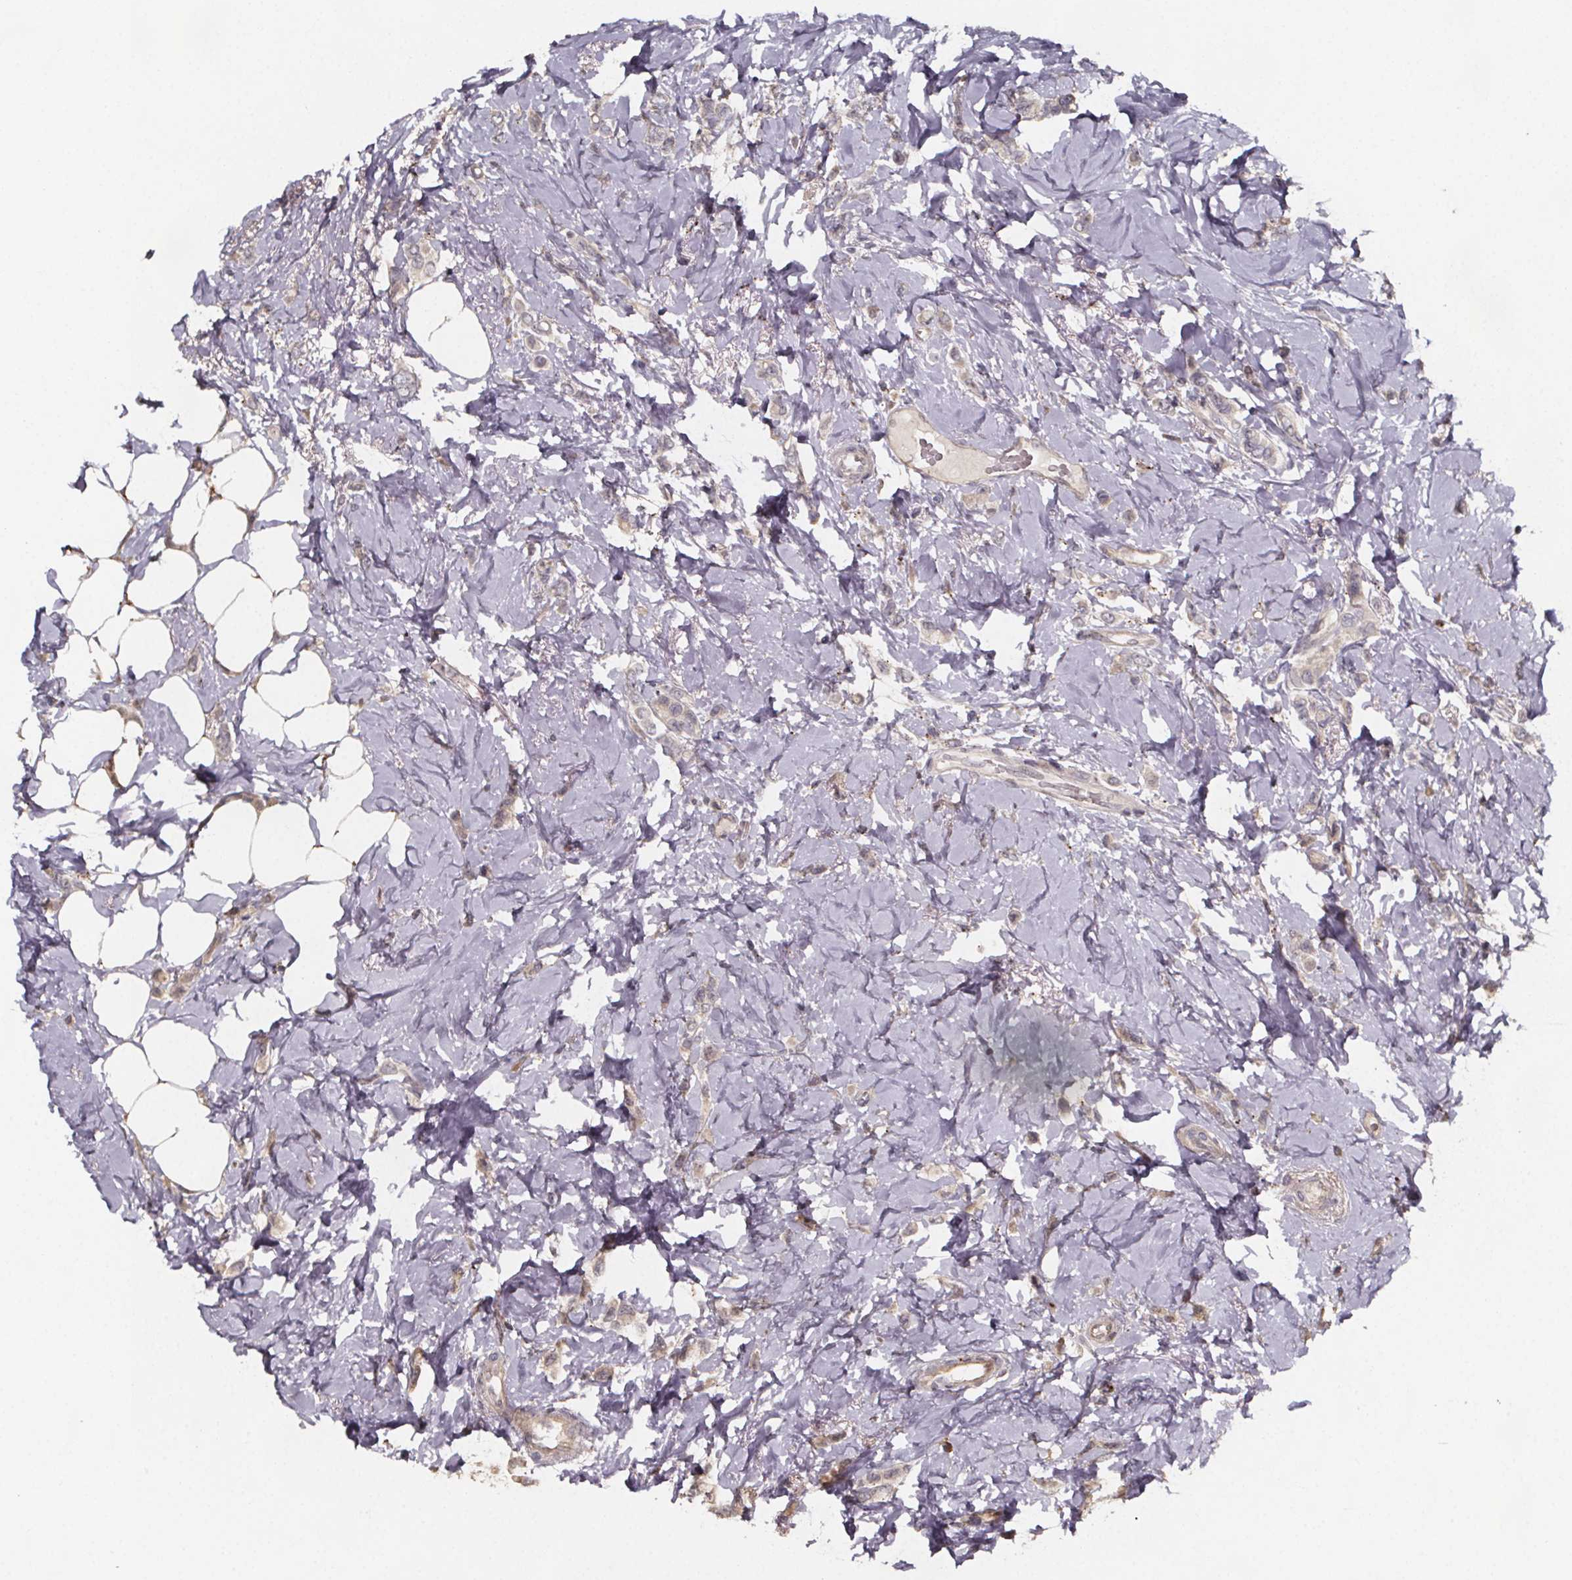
{"staining": {"intensity": "weak", "quantity": "25%-75%", "location": "cytoplasmic/membranous"}, "tissue": "breast cancer", "cell_type": "Tumor cells", "image_type": "cancer", "snomed": [{"axis": "morphology", "description": "Lobular carcinoma"}, {"axis": "topography", "description": "Breast"}], "caption": "Brown immunohistochemical staining in human lobular carcinoma (breast) demonstrates weak cytoplasmic/membranous staining in approximately 25%-75% of tumor cells.", "gene": "ZNF879", "patient": {"sex": "female", "age": 66}}